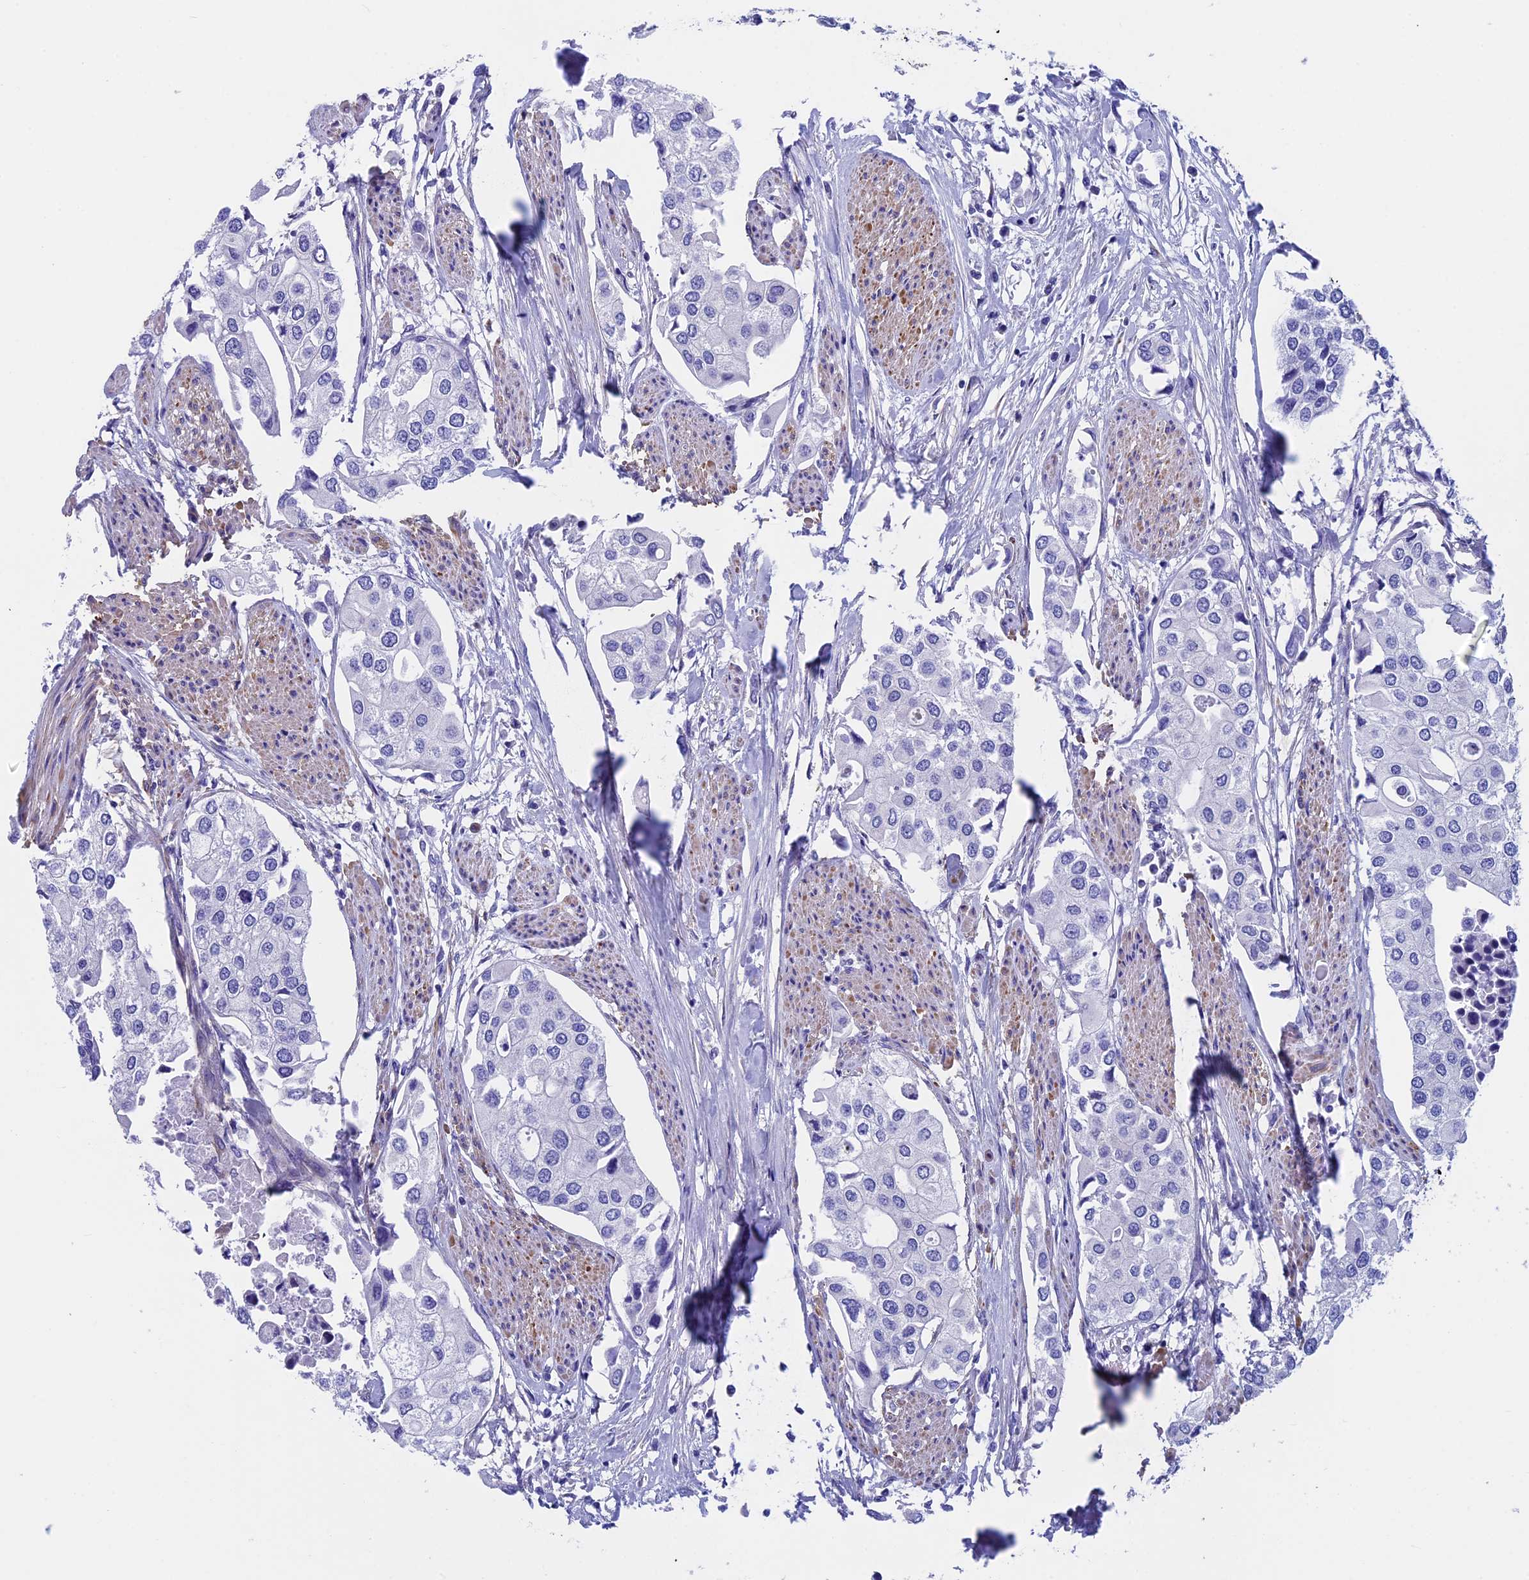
{"staining": {"intensity": "negative", "quantity": "none", "location": "none"}, "tissue": "urothelial cancer", "cell_type": "Tumor cells", "image_type": "cancer", "snomed": [{"axis": "morphology", "description": "Urothelial carcinoma, High grade"}, {"axis": "topography", "description": "Urinary bladder"}], "caption": "DAB immunohistochemical staining of high-grade urothelial carcinoma exhibits no significant staining in tumor cells.", "gene": "ADH7", "patient": {"sex": "male", "age": 64}}